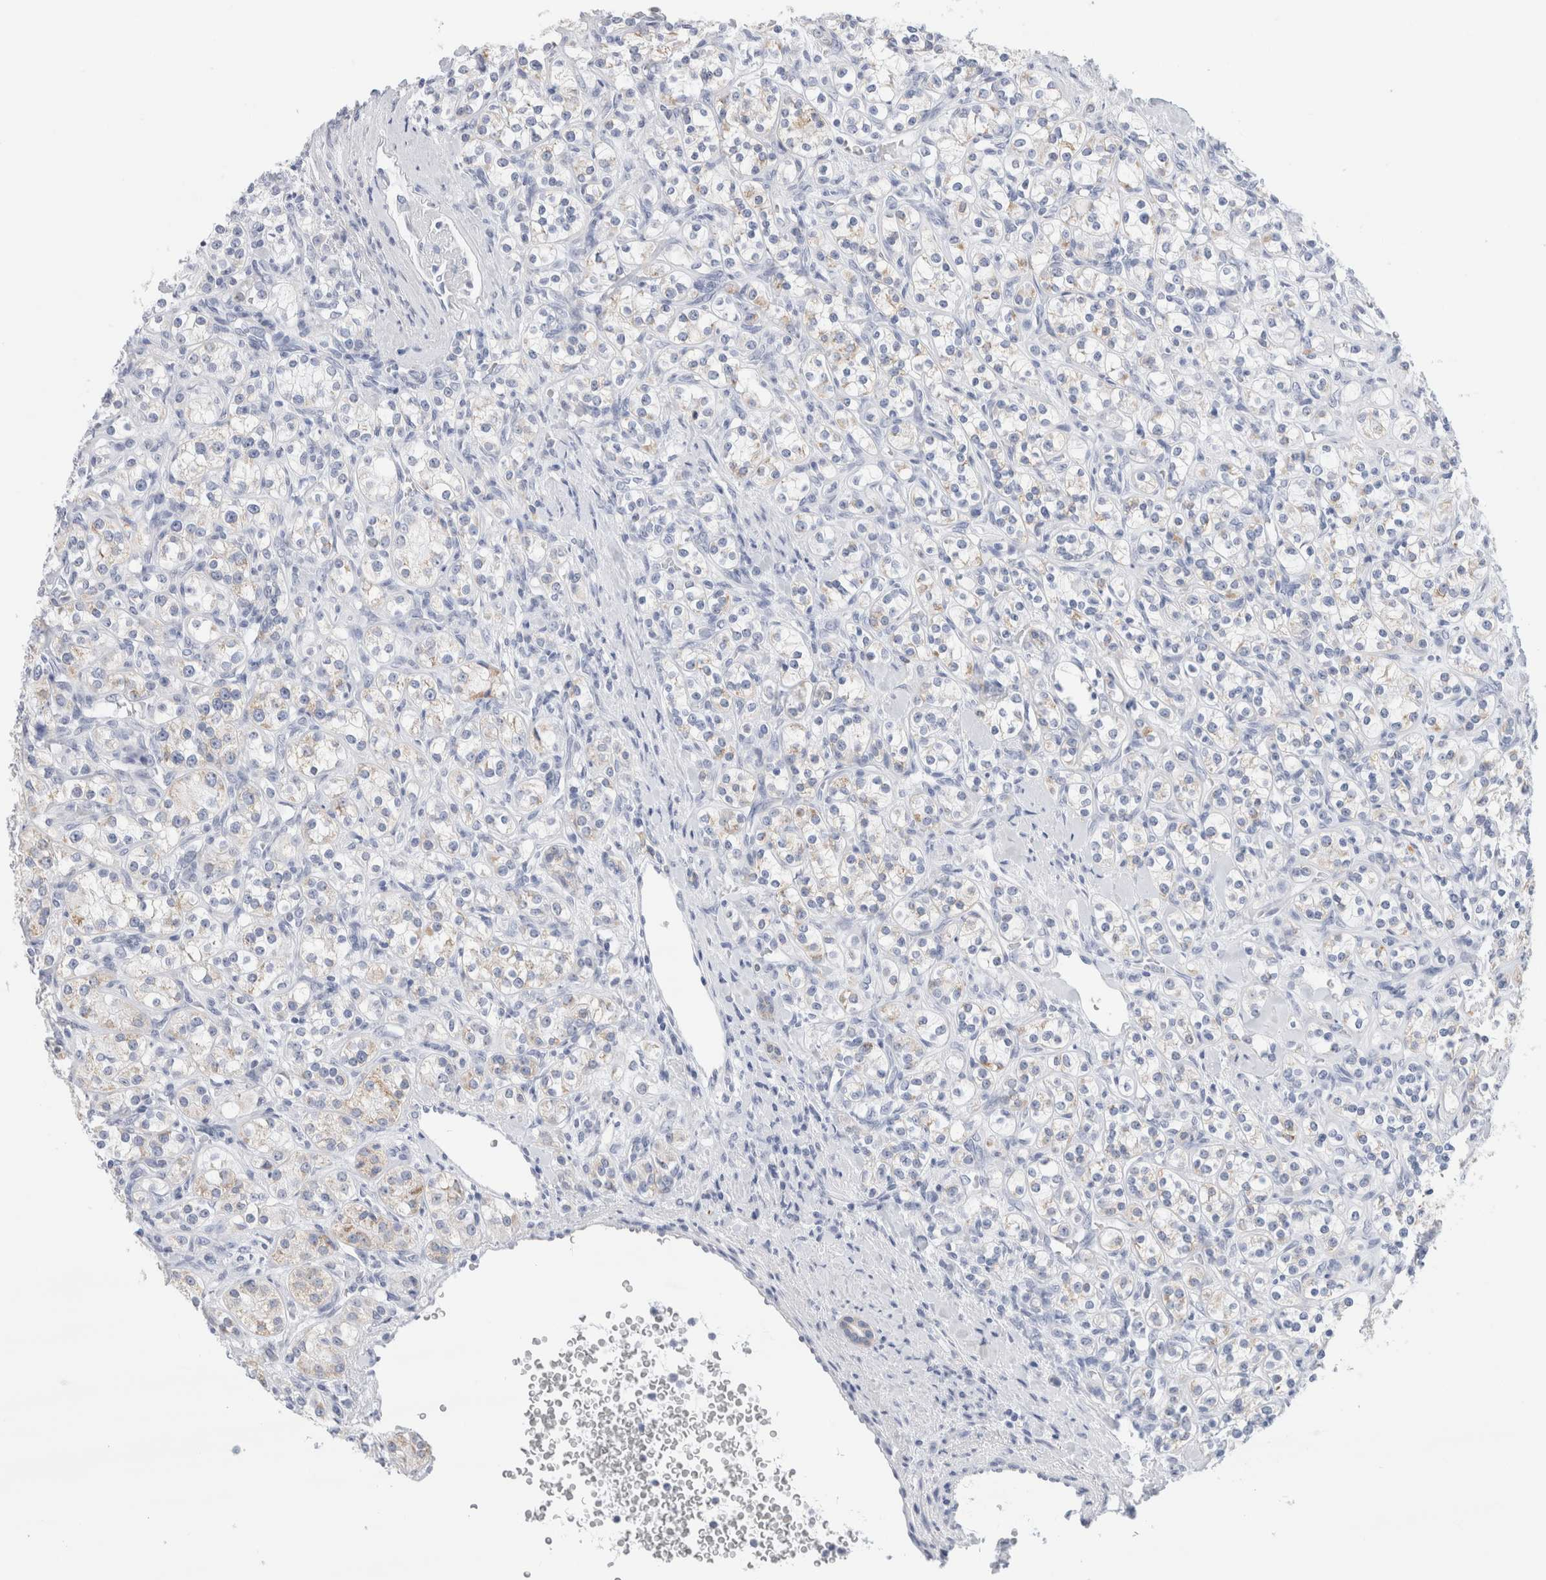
{"staining": {"intensity": "weak", "quantity": "<25%", "location": "cytoplasmic/membranous"}, "tissue": "renal cancer", "cell_type": "Tumor cells", "image_type": "cancer", "snomed": [{"axis": "morphology", "description": "Adenocarcinoma, NOS"}, {"axis": "topography", "description": "Kidney"}], "caption": "An immunohistochemistry photomicrograph of renal cancer (adenocarcinoma) is shown. There is no staining in tumor cells of renal cancer (adenocarcinoma).", "gene": "ECHDC2", "patient": {"sex": "male", "age": 77}}